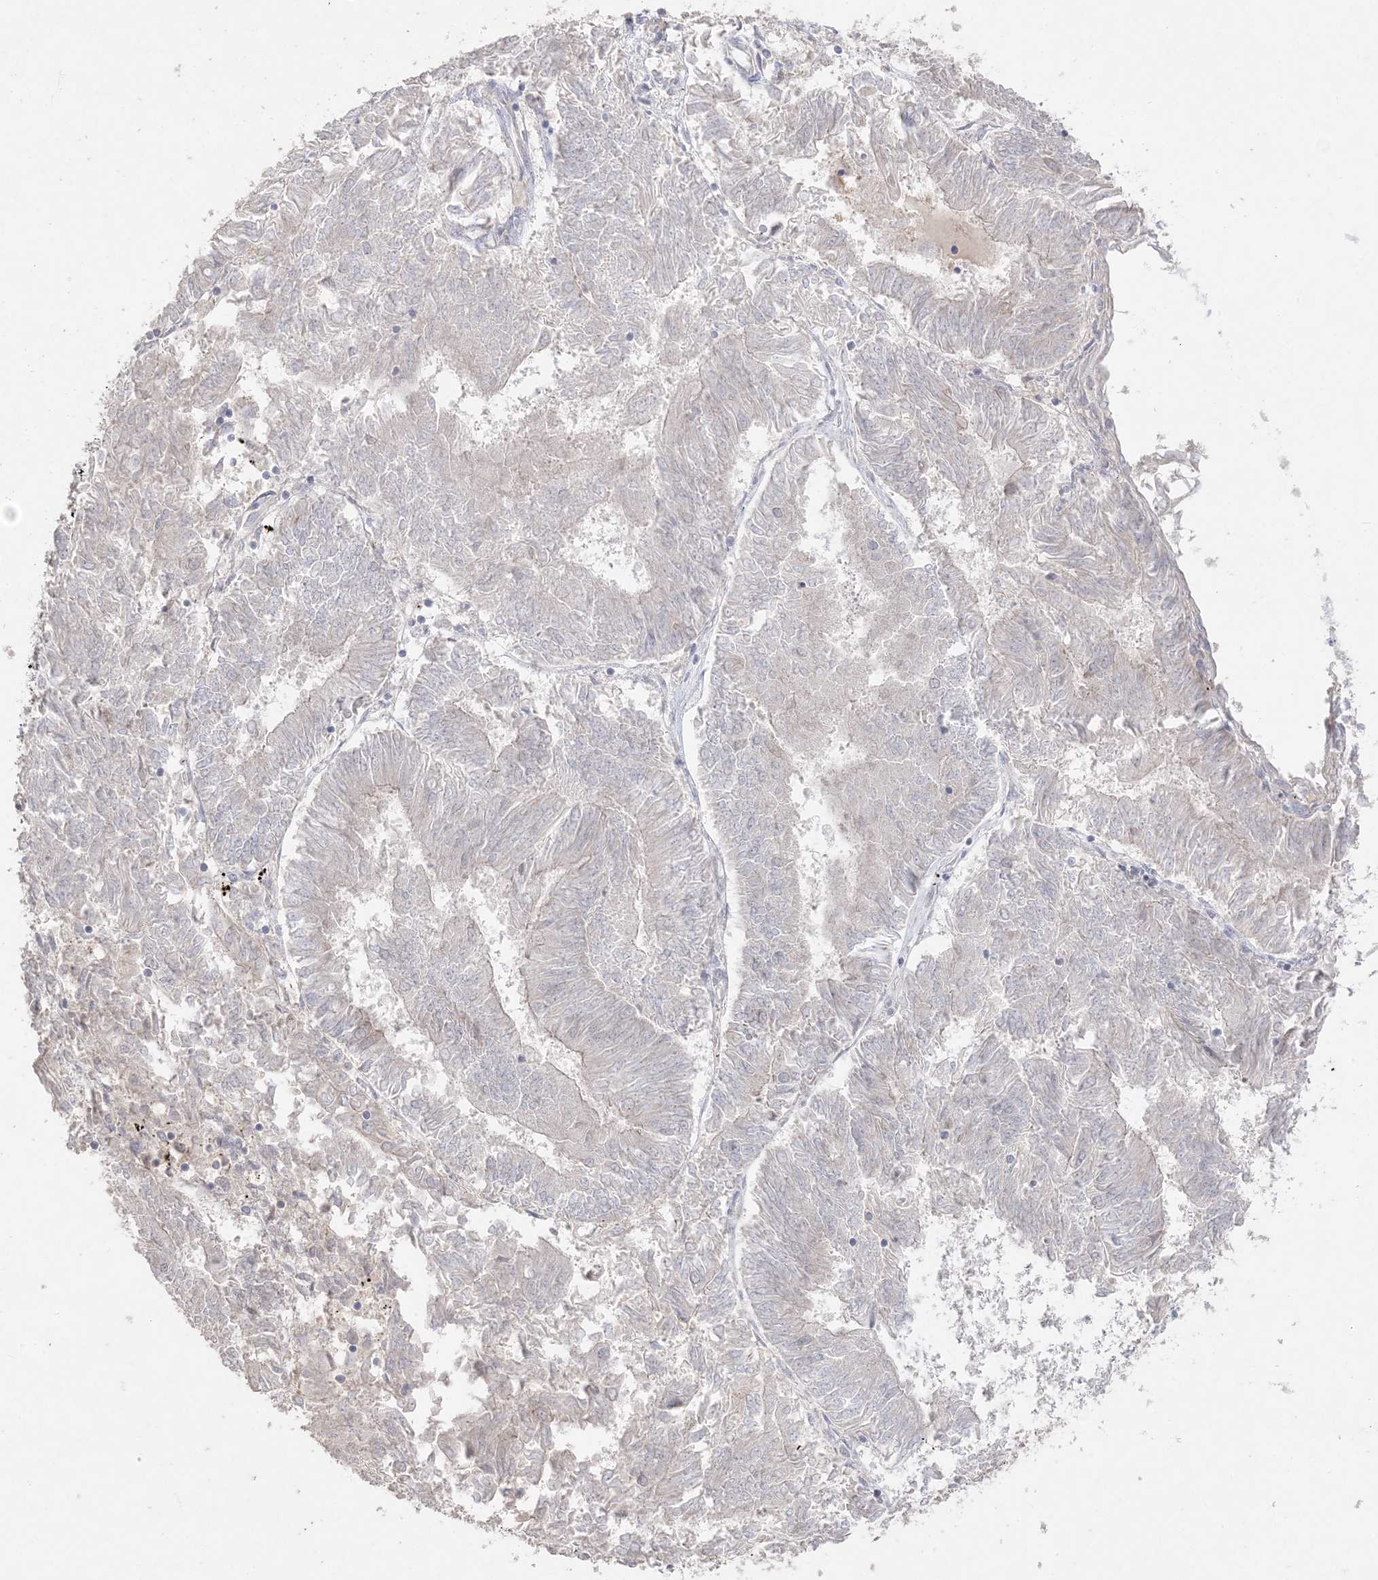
{"staining": {"intensity": "negative", "quantity": "none", "location": "none"}, "tissue": "endometrial cancer", "cell_type": "Tumor cells", "image_type": "cancer", "snomed": [{"axis": "morphology", "description": "Adenocarcinoma, NOS"}, {"axis": "topography", "description": "Endometrium"}], "caption": "Micrograph shows no protein staining in tumor cells of endometrial cancer (adenocarcinoma) tissue. Nuclei are stained in blue.", "gene": "SH3BP4", "patient": {"sex": "female", "age": 58}}